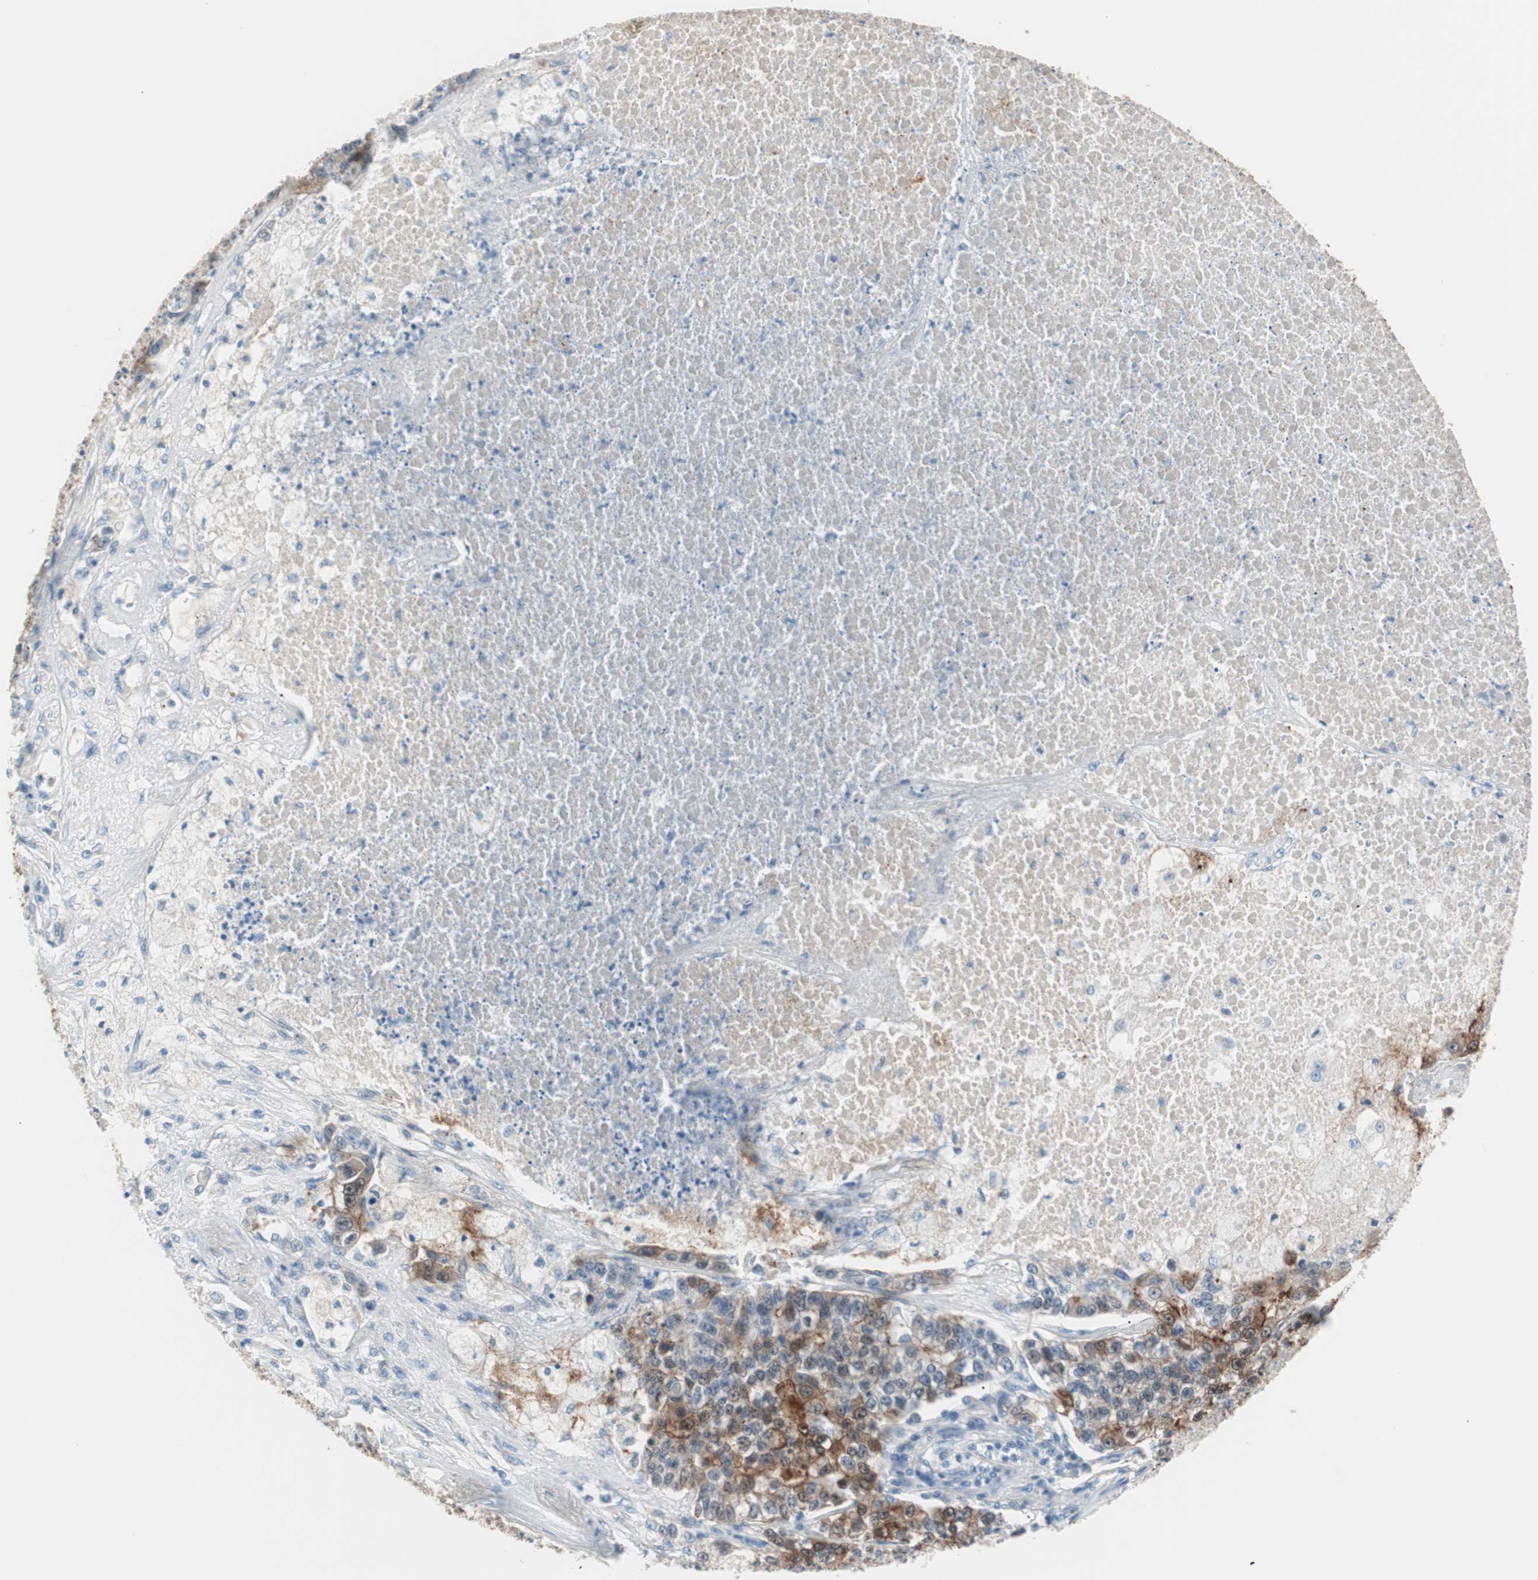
{"staining": {"intensity": "strong", "quantity": ">75%", "location": "cytoplasmic/membranous,nuclear"}, "tissue": "lung cancer", "cell_type": "Tumor cells", "image_type": "cancer", "snomed": [{"axis": "morphology", "description": "Adenocarcinoma, NOS"}, {"axis": "topography", "description": "Lung"}], "caption": "Protein expression analysis of lung cancer (adenocarcinoma) displays strong cytoplasmic/membranous and nuclear staining in about >75% of tumor cells.", "gene": "VIL1", "patient": {"sex": "male", "age": 49}}